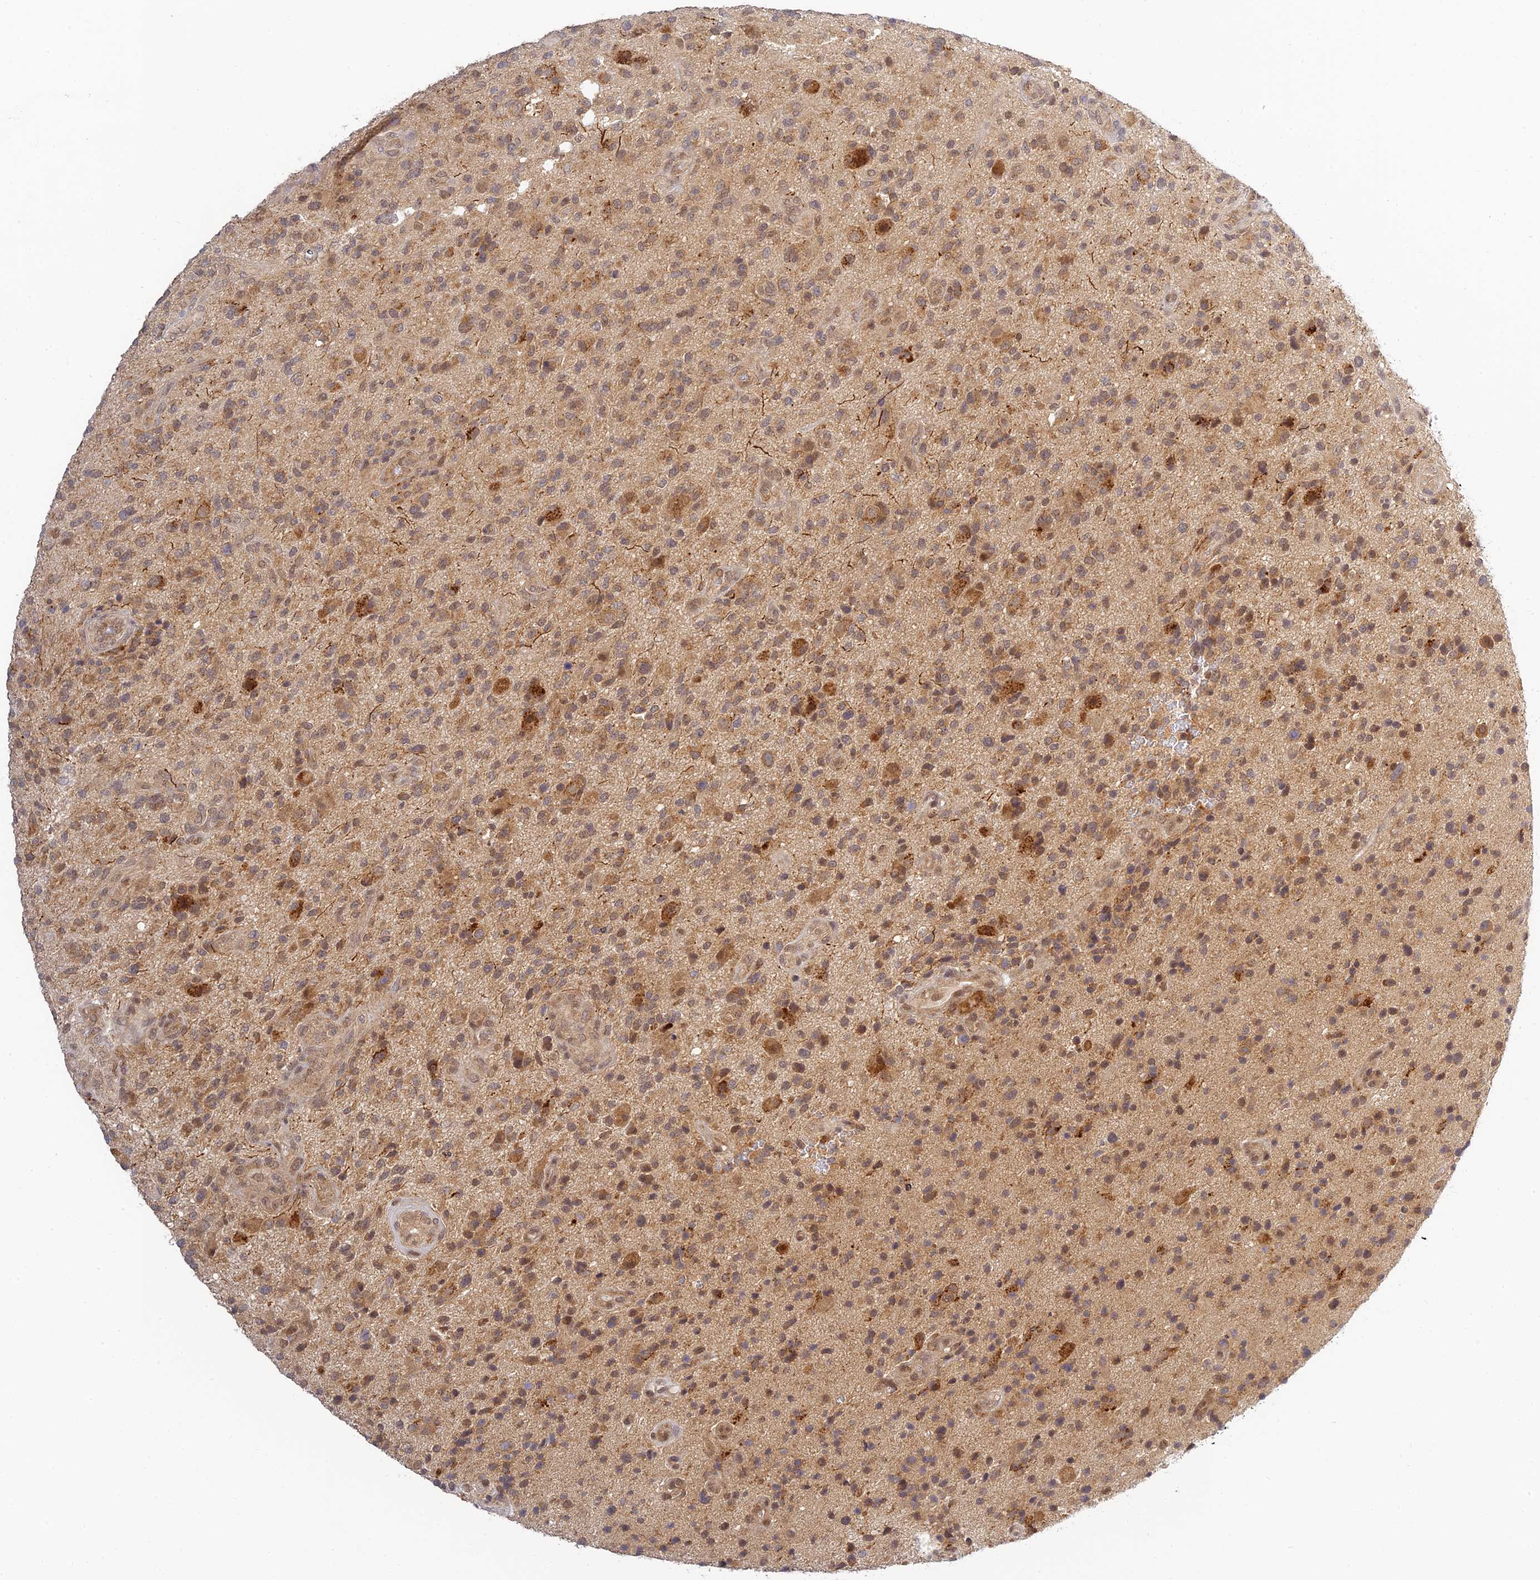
{"staining": {"intensity": "moderate", "quantity": ">75%", "location": "cytoplasmic/membranous"}, "tissue": "glioma", "cell_type": "Tumor cells", "image_type": "cancer", "snomed": [{"axis": "morphology", "description": "Glioma, malignant, High grade"}, {"axis": "topography", "description": "Brain"}], "caption": "Immunohistochemical staining of human glioma demonstrates medium levels of moderate cytoplasmic/membranous staining in approximately >75% of tumor cells. (DAB (3,3'-diaminobenzidine) IHC with brightfield microscopy, high magnification).", "gene": "SKIC8", "patient": {"sex": "male", "age": 47}}